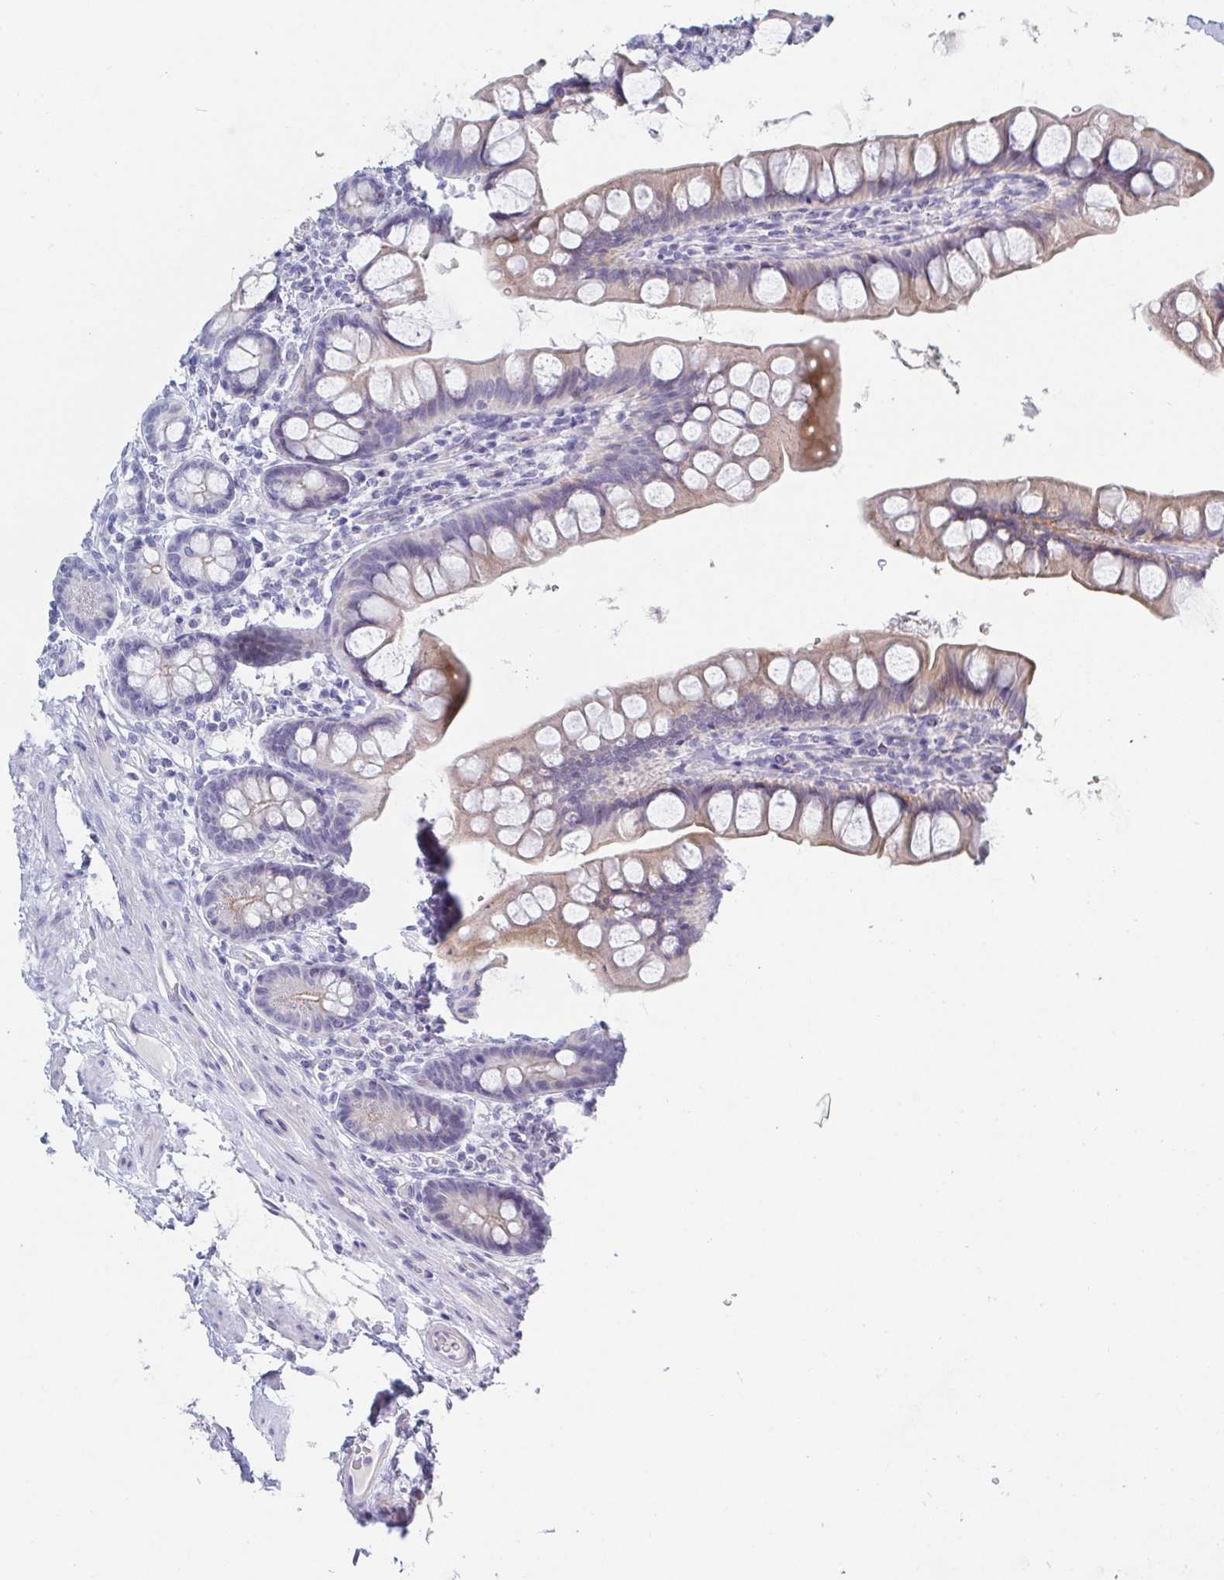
{"staining": {"intensity": "weak", "quantity": "25%-75%", "location": "cytoplasmic/membranous"}, "tissue": "small intestine", "cell_type": "Glandular cells", "image_type": "normal", "snomed": [{"axis": "morphology", "description": "Normal tissue, NOS"}, {"axis": "topography", "description": "Small intestine"}], "caption": "Immunohistochemical staining of unremarkable human small intestine shows 25%-75% levels of weak cytoplasmic/membranous protein staining in about 25%-75% of glandular cells.", "gene": "OR10K1", "patient": {"sex": "male", "age": 70}}